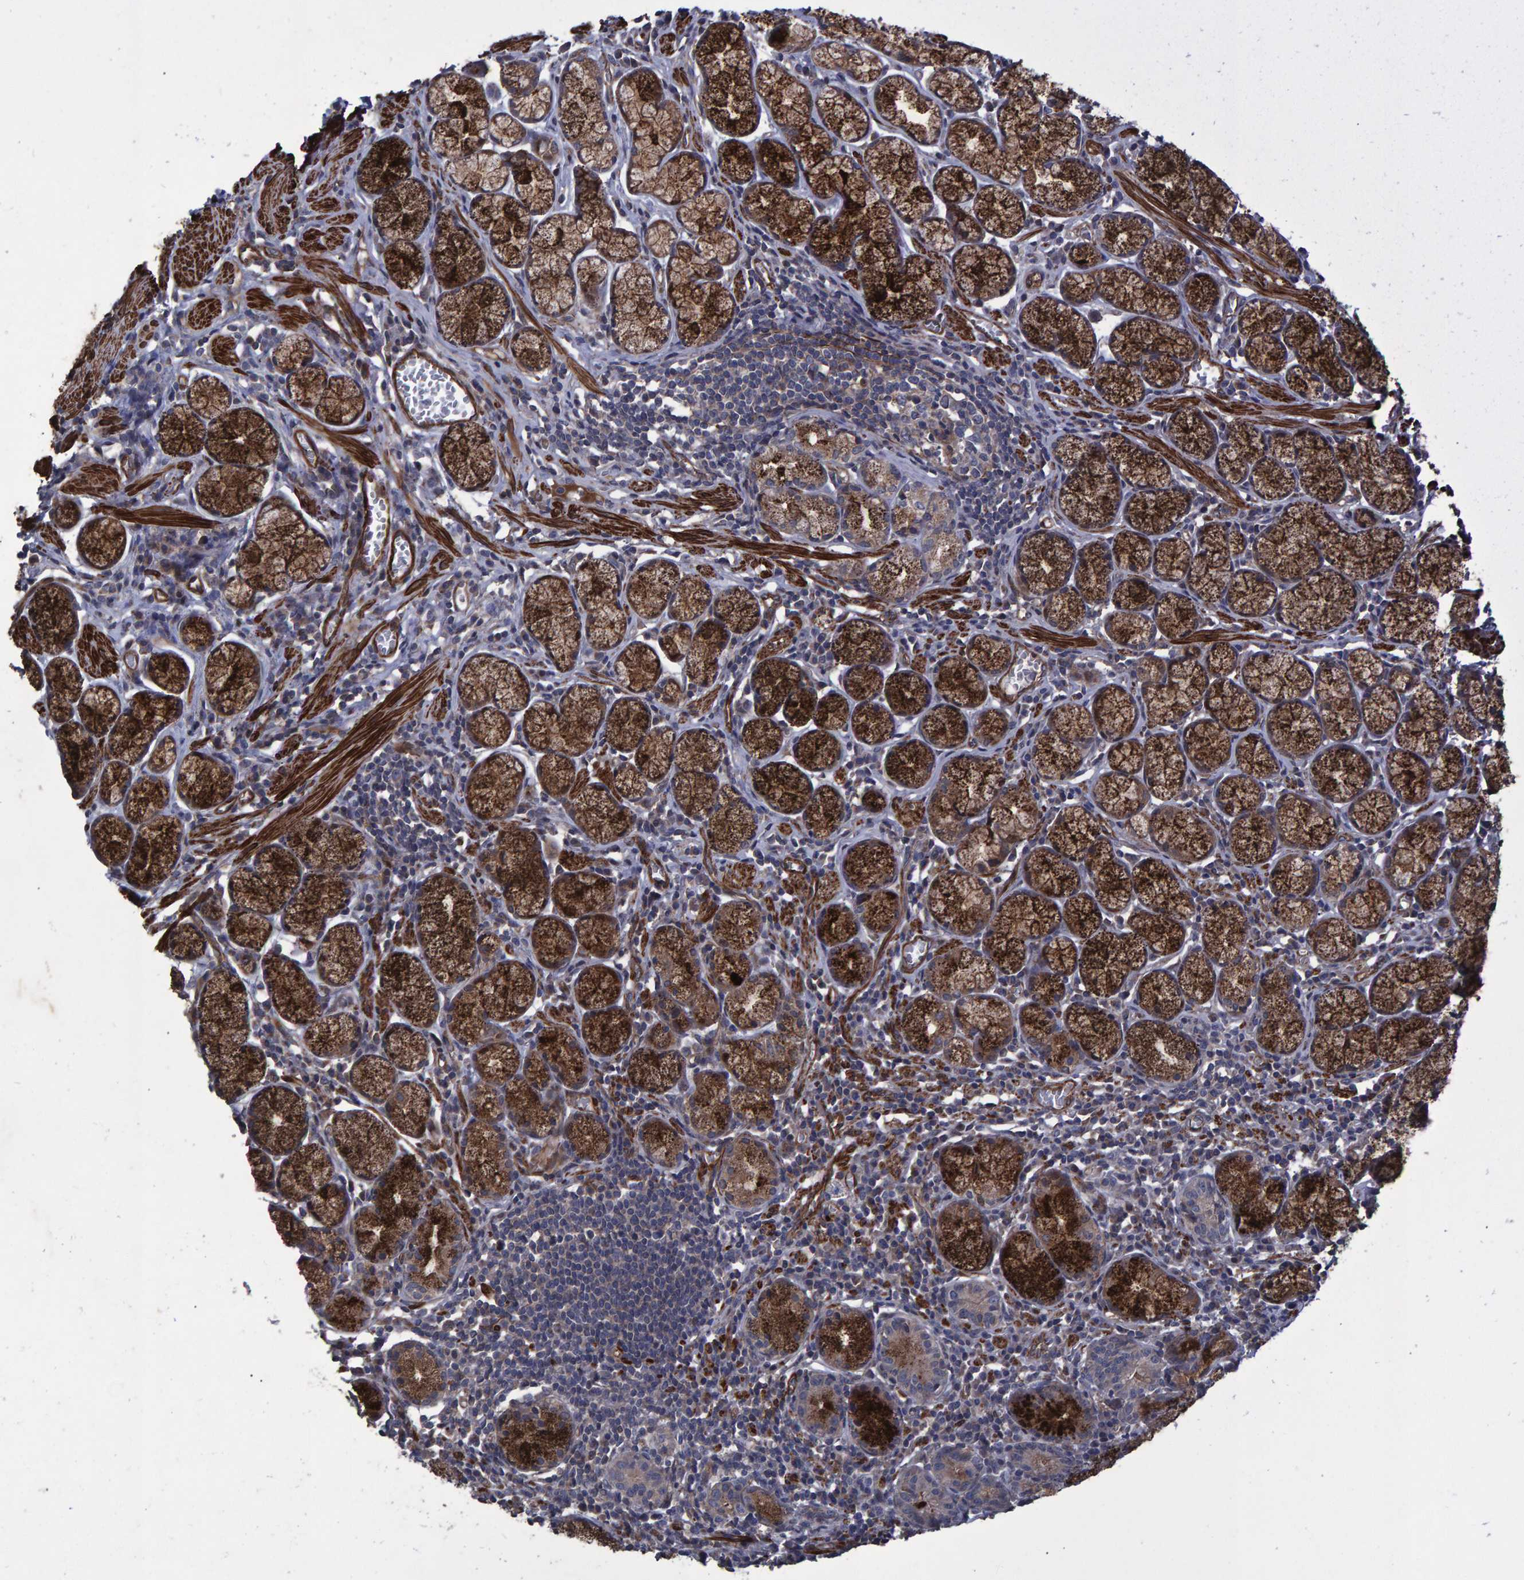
{"staining": {"intensity": "strong", "quantity": "25%-75%", "location": "cytoplasmic/membranous"}, "tissue": "stomach", "cell_type": "Glandular cells", "image_type": "normal", "snomed": [{"axis": "morphology", "description": "Normal tissue, NOS"}, {"axis": "topography", "description": "Stomach"}], "caption": "A high amount of strong cytoplasmic/membranous staining is appreciated in about 25%-75% of glandular cells in unremarkable stomach. The staining was performed using DAB (3,3'-diaminobenzidine), with brown indicating positive protein expression. Nuclei are stained blue with hematoxylin.", "gene": "SLIT2", "patient": {"sex": "male", "age": 55}}